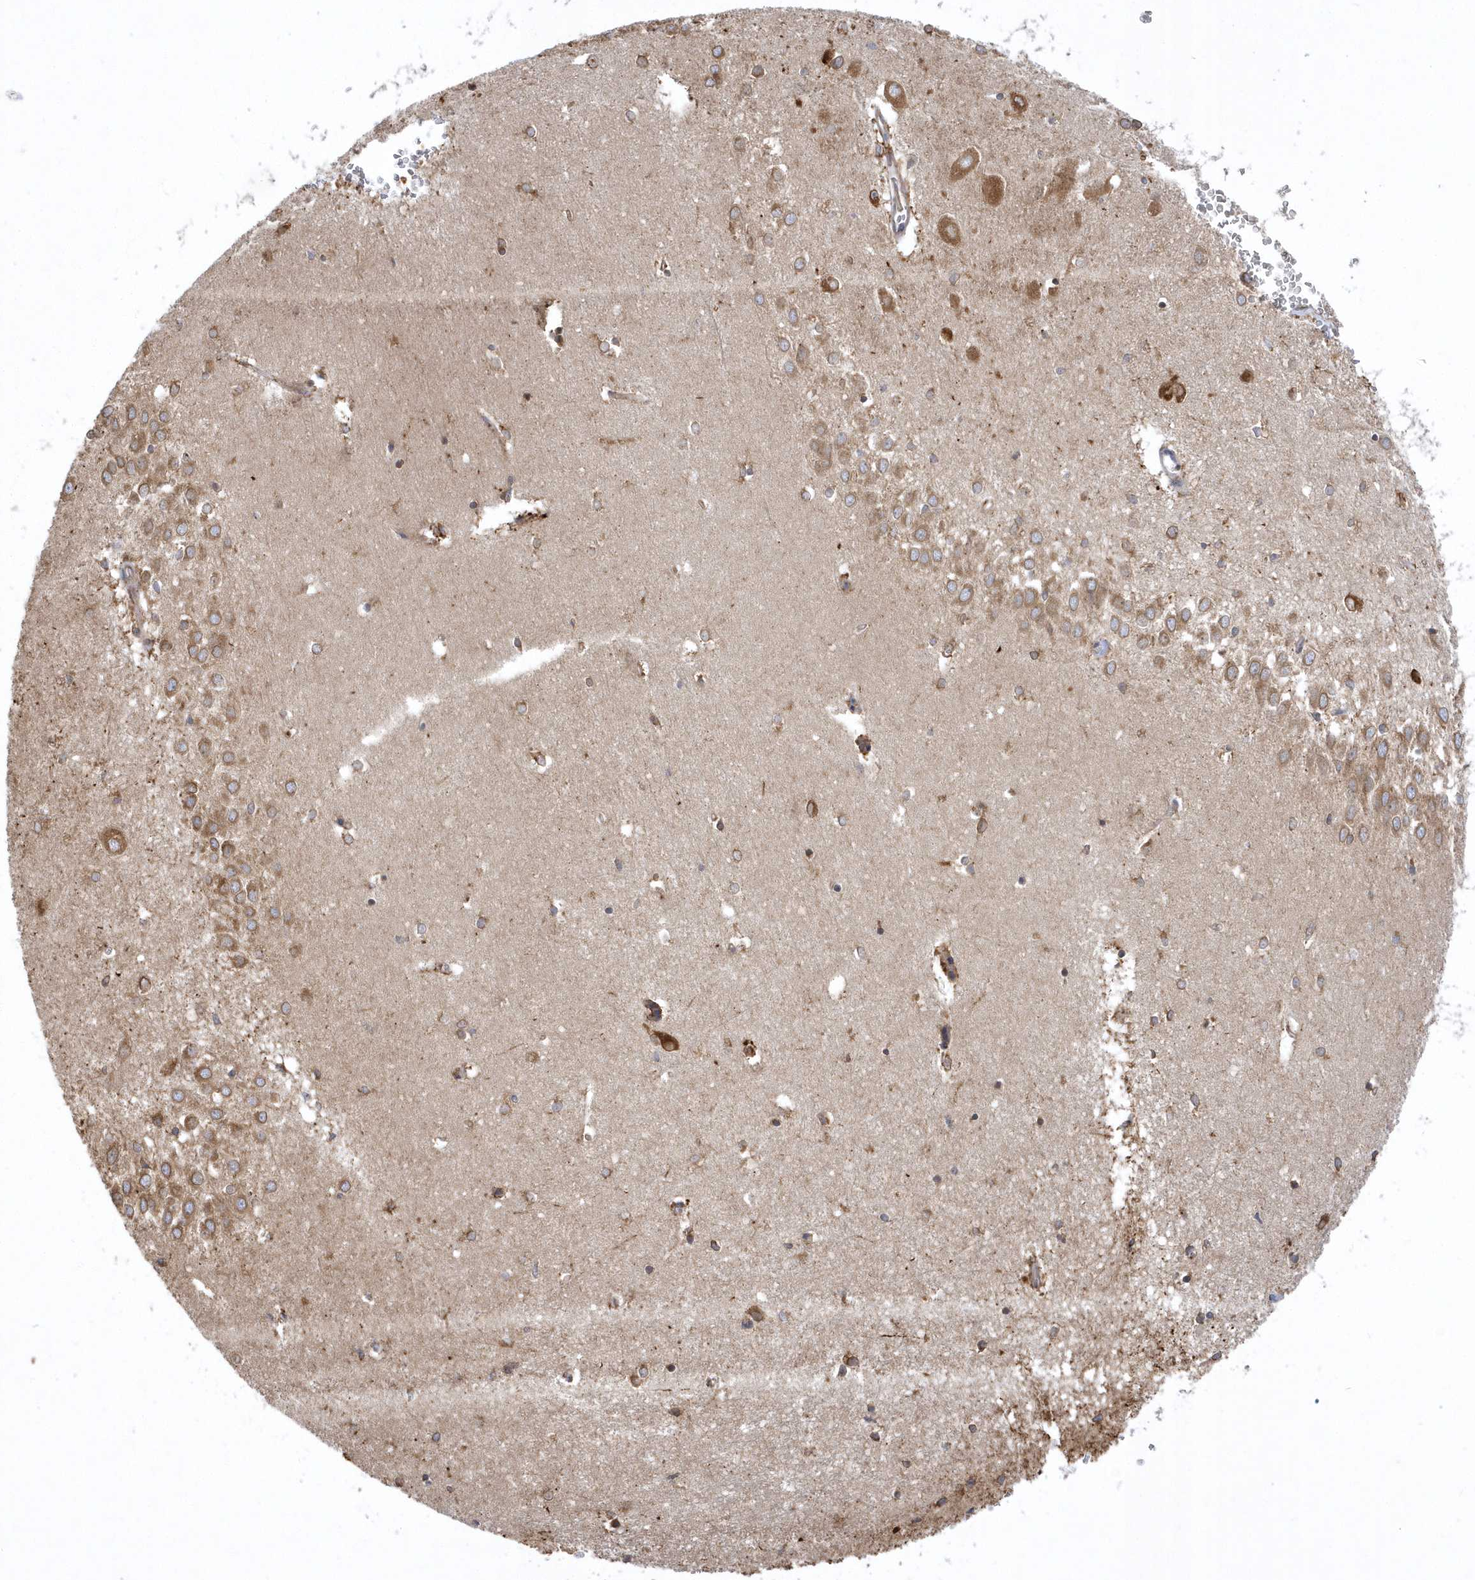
{"staining": {"intensity": "moderate", "quantity": ">75%", "location": "cytoplasmic/membranous"}, "tissue": "hippocampus", "cell_type": "Glial cells", "image_type": "normal", "snomed": [{"axis": "morphology", "description": "Normal tissue, NOS"}, {"axis": "topography", "description": "Hippocampus"}], "caption": "There is medium levels of moderate cytoplasmic/membranous positivity in glial cells of benign hippocampus, as demonstrated by immunohistochemical staining (brown color).", "gene": "VAMP7", "patient": {"sex": "female", "age": 64}}